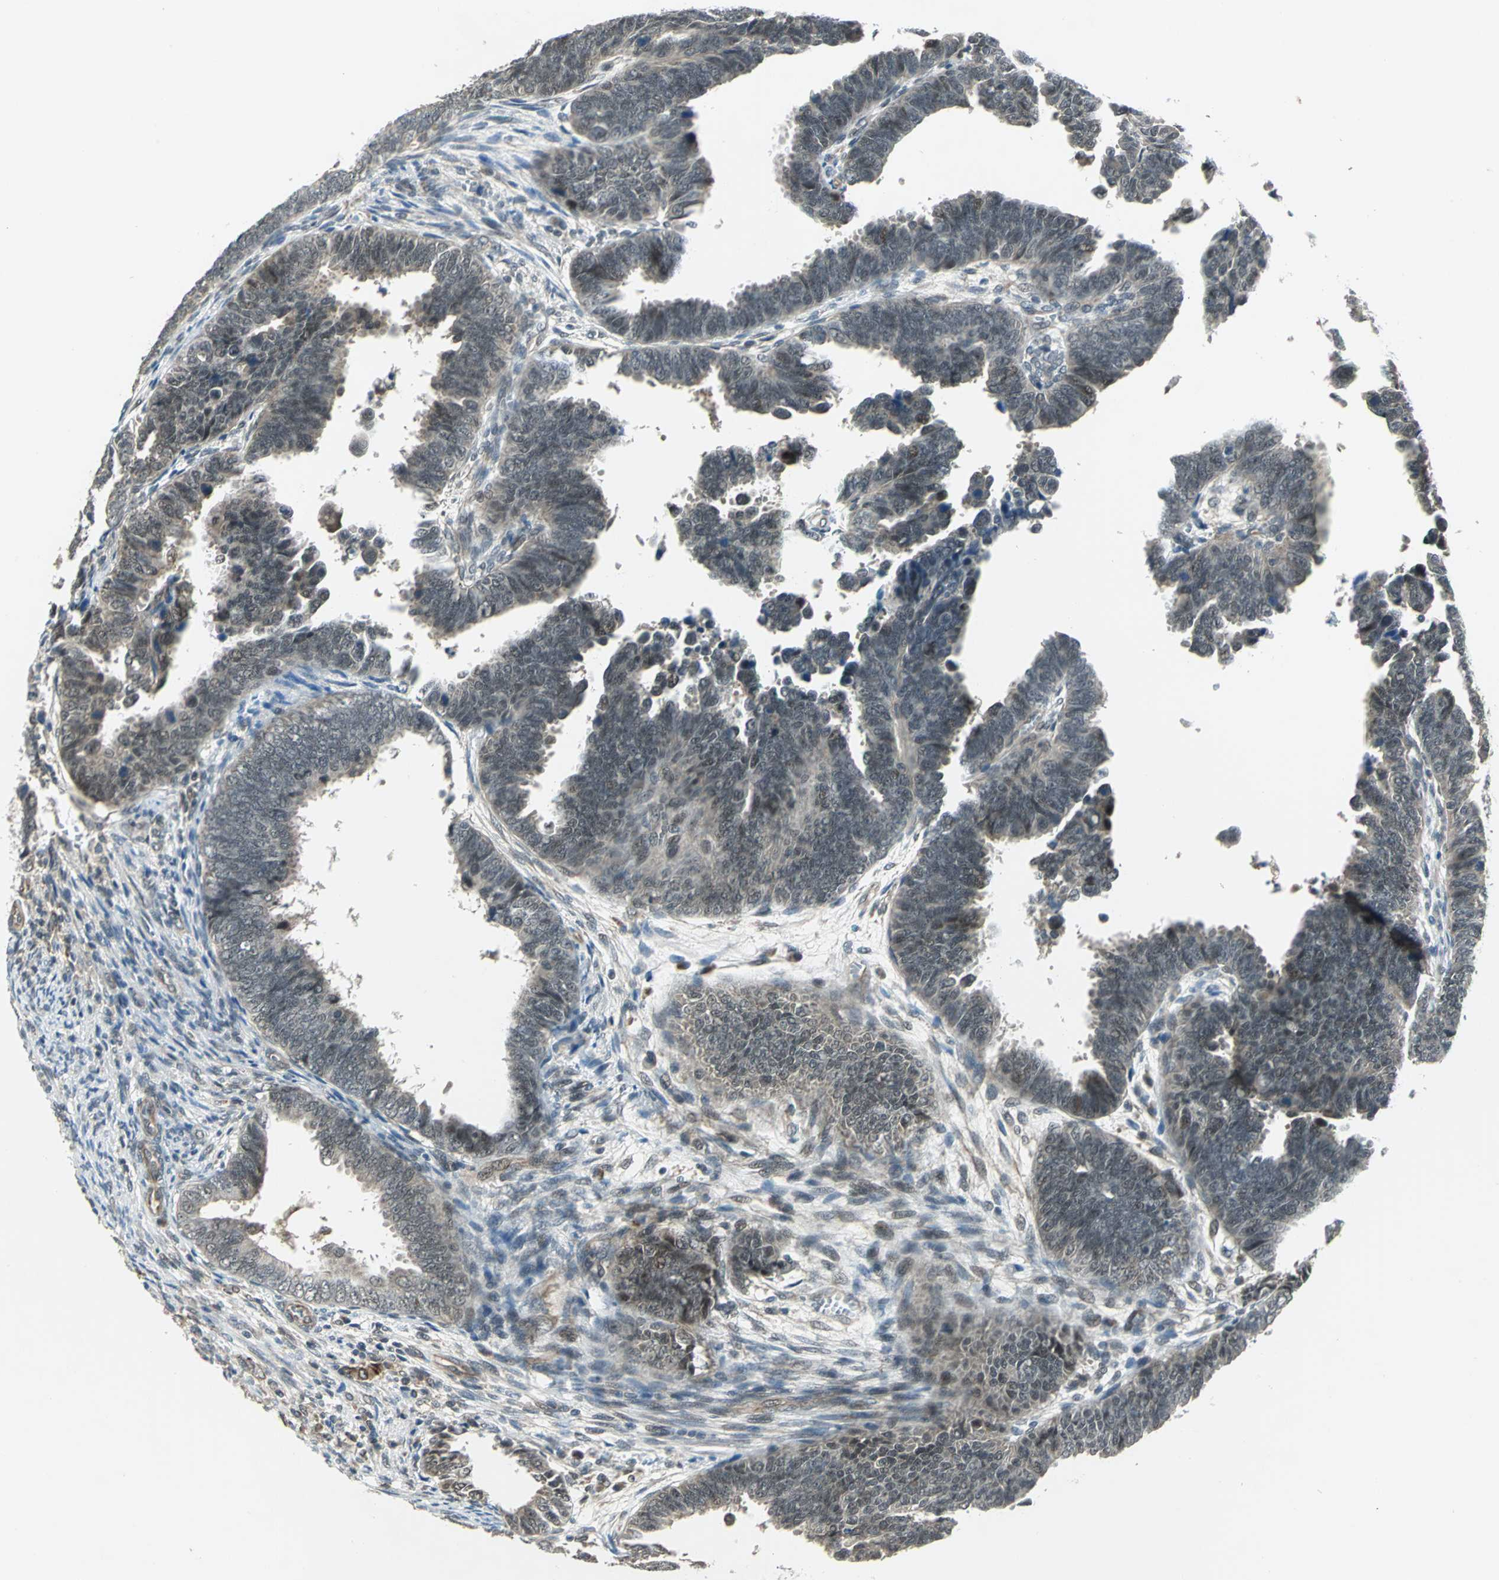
{"staining": {"intensity": "weak", "quantity": "<25%", "location": "cytoplasmic/membranous,nuclear"}, "tissue": "endometrial cancer", "cell_type": "Tumor cells", "image_type": "cancer", "snomed": [{"axis": "morphology", "description": "Adenocarcinoma, NOS"}, {"axis": "topography", "description": "Endometrium"}], "caption": "The photomicrograph shows no significant positivity in tumor cells of adenocarcinoma (endometrial).", "gene": "PLAGL2", "patient": {"sex": "female", "age": 75}}